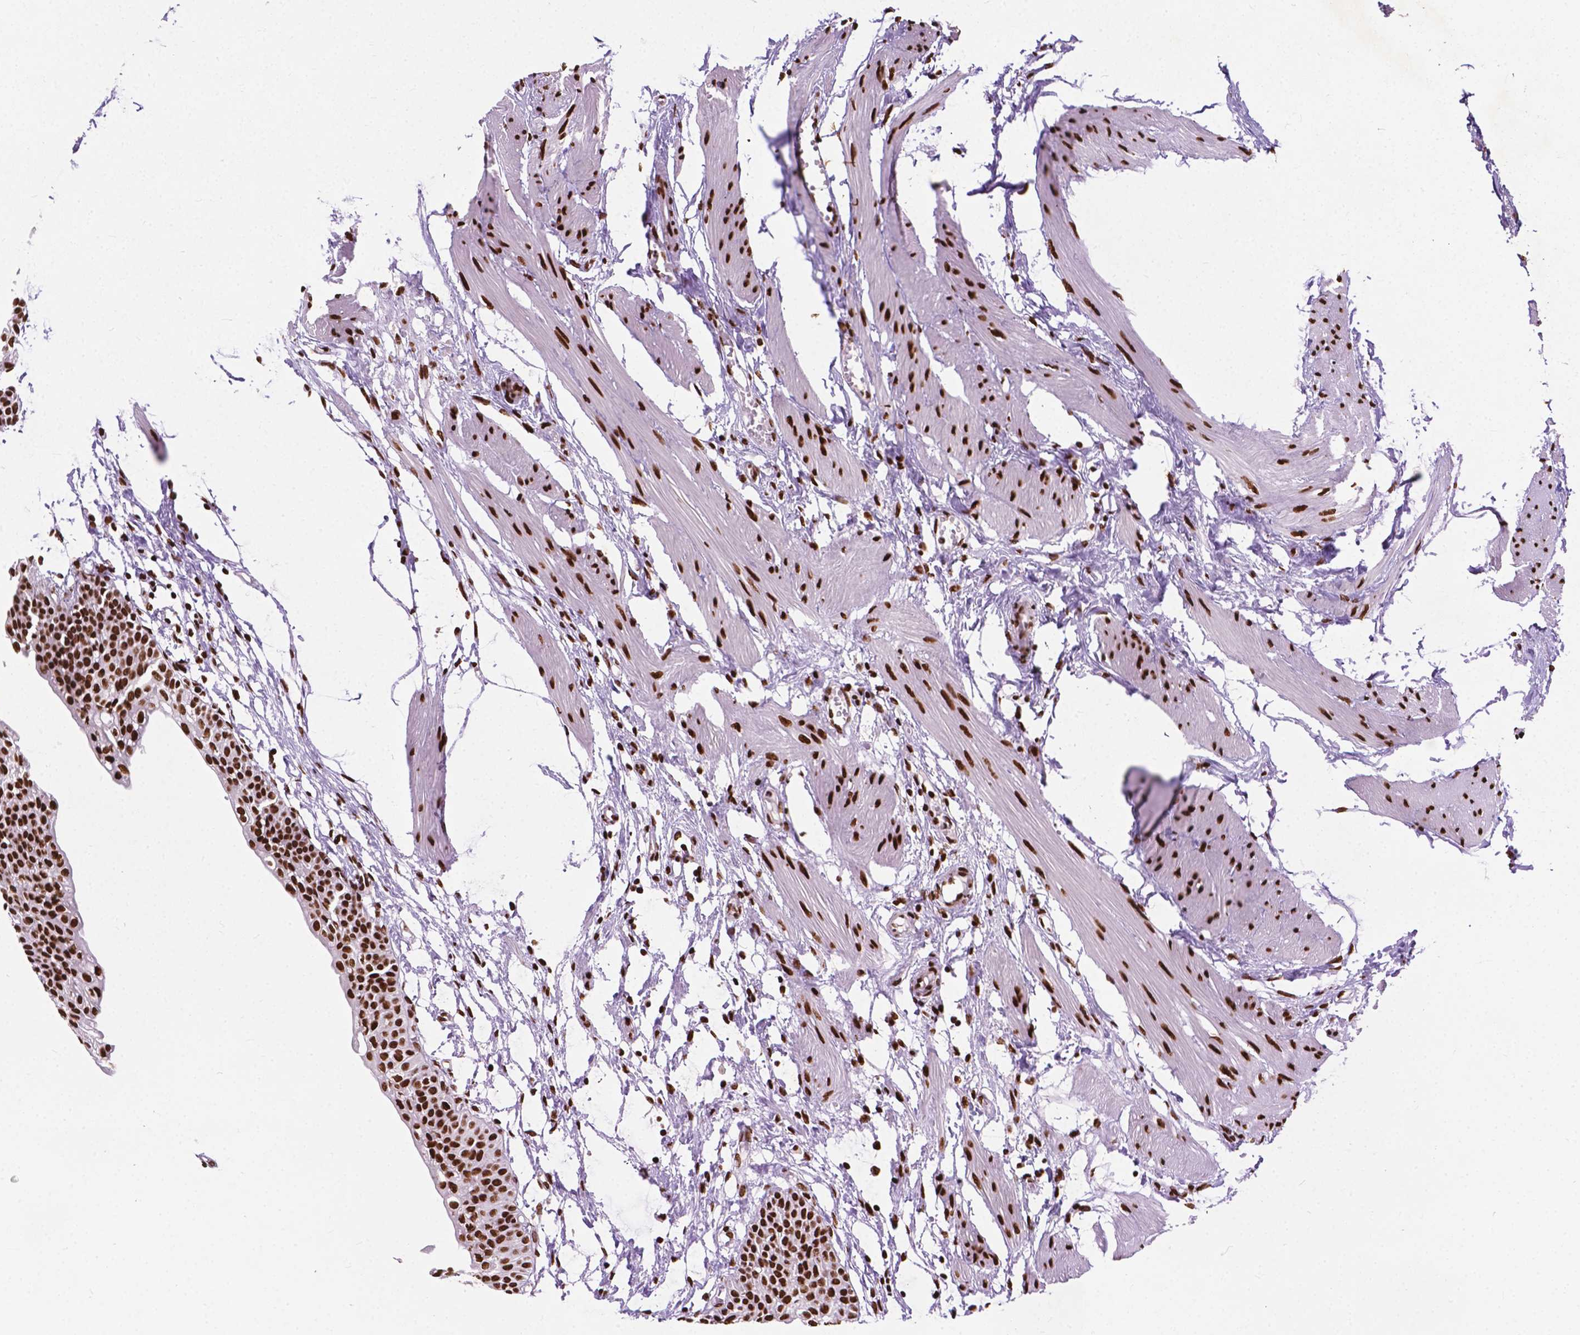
{"staining": {"intensity": "strong", "quantity": ">75%", "location": "nuclear"}, "tissue": "urinary bladder", "cell_type": "Urothelial cells", "image_type": "normal", "snomed": [{"axis": "morphology", "description": "Normal tissue, NOS"}, {"axis": "topography", "description": "Urinary bladder"}, {"axis": "topography", "description": "Peripheral nerve tissue"}], "caption": "Brown immunohistochemical staining in unremarkable human urinary bladder displays strong nuclear positivity in about >75% of urothelial cells. Ihc stains the protein in brown and the nuclei are stained blue.", "gene": "SMIM5", "patient": {"sex": "male", "age": 55}}